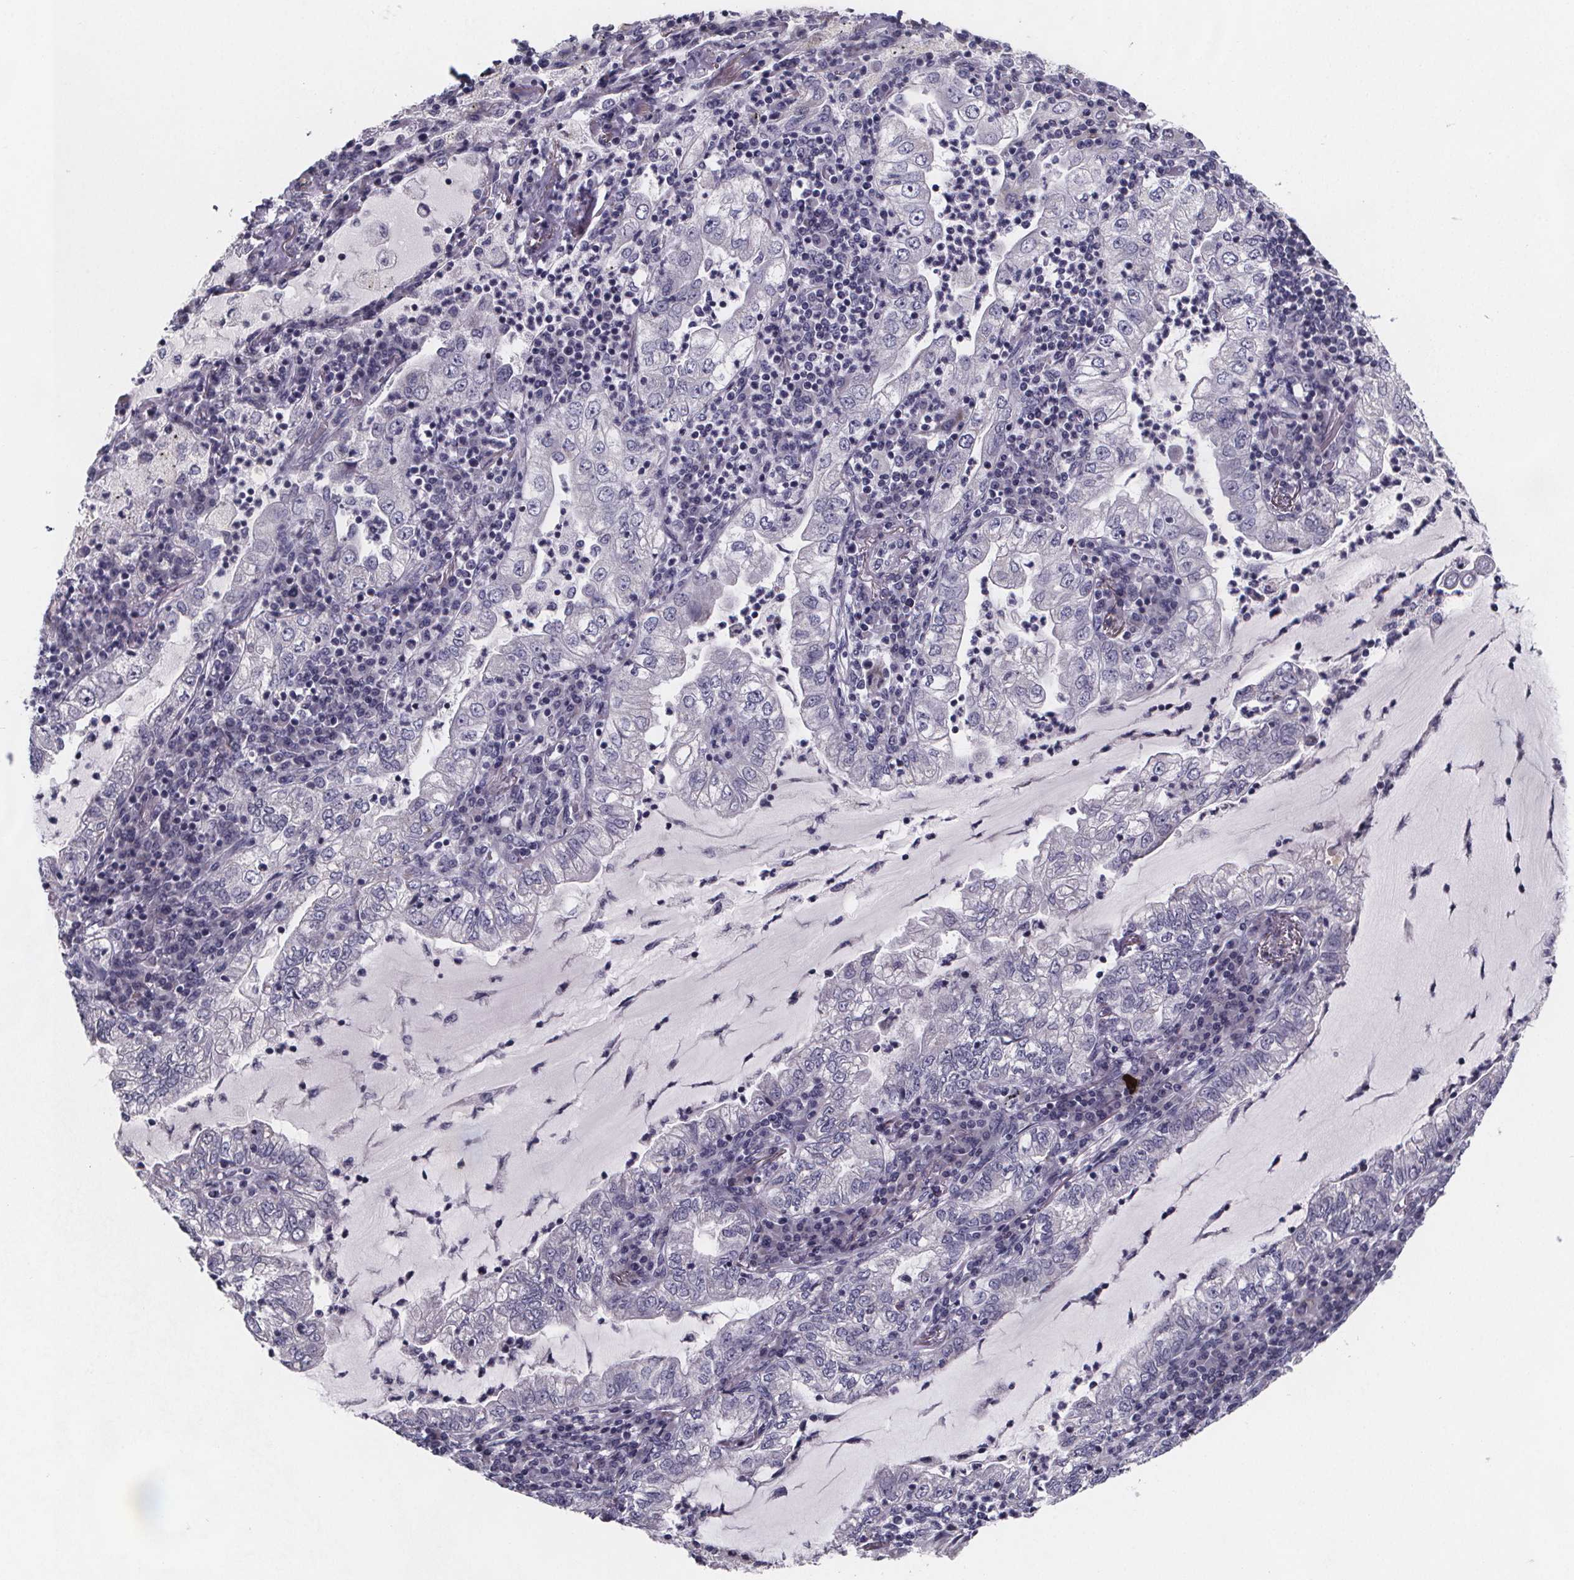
{"staining": {"intensity": "negative", "quantity": "none", "location": "none"}, "tissue": "lung cancer", "cell_type": "Tumor cells", "image_type": "cancer", "snomed": [{"axis": "morphology", "description": "Adenocarcinoma, NOS"}, {"axis": "topography", "description": "Lung"}], "caption": "An image of human adenocarcinoma (lung) is negative for staining in tumor cells.", "gene": "PAH", "patient": {"sex": "female", "age": 73}}